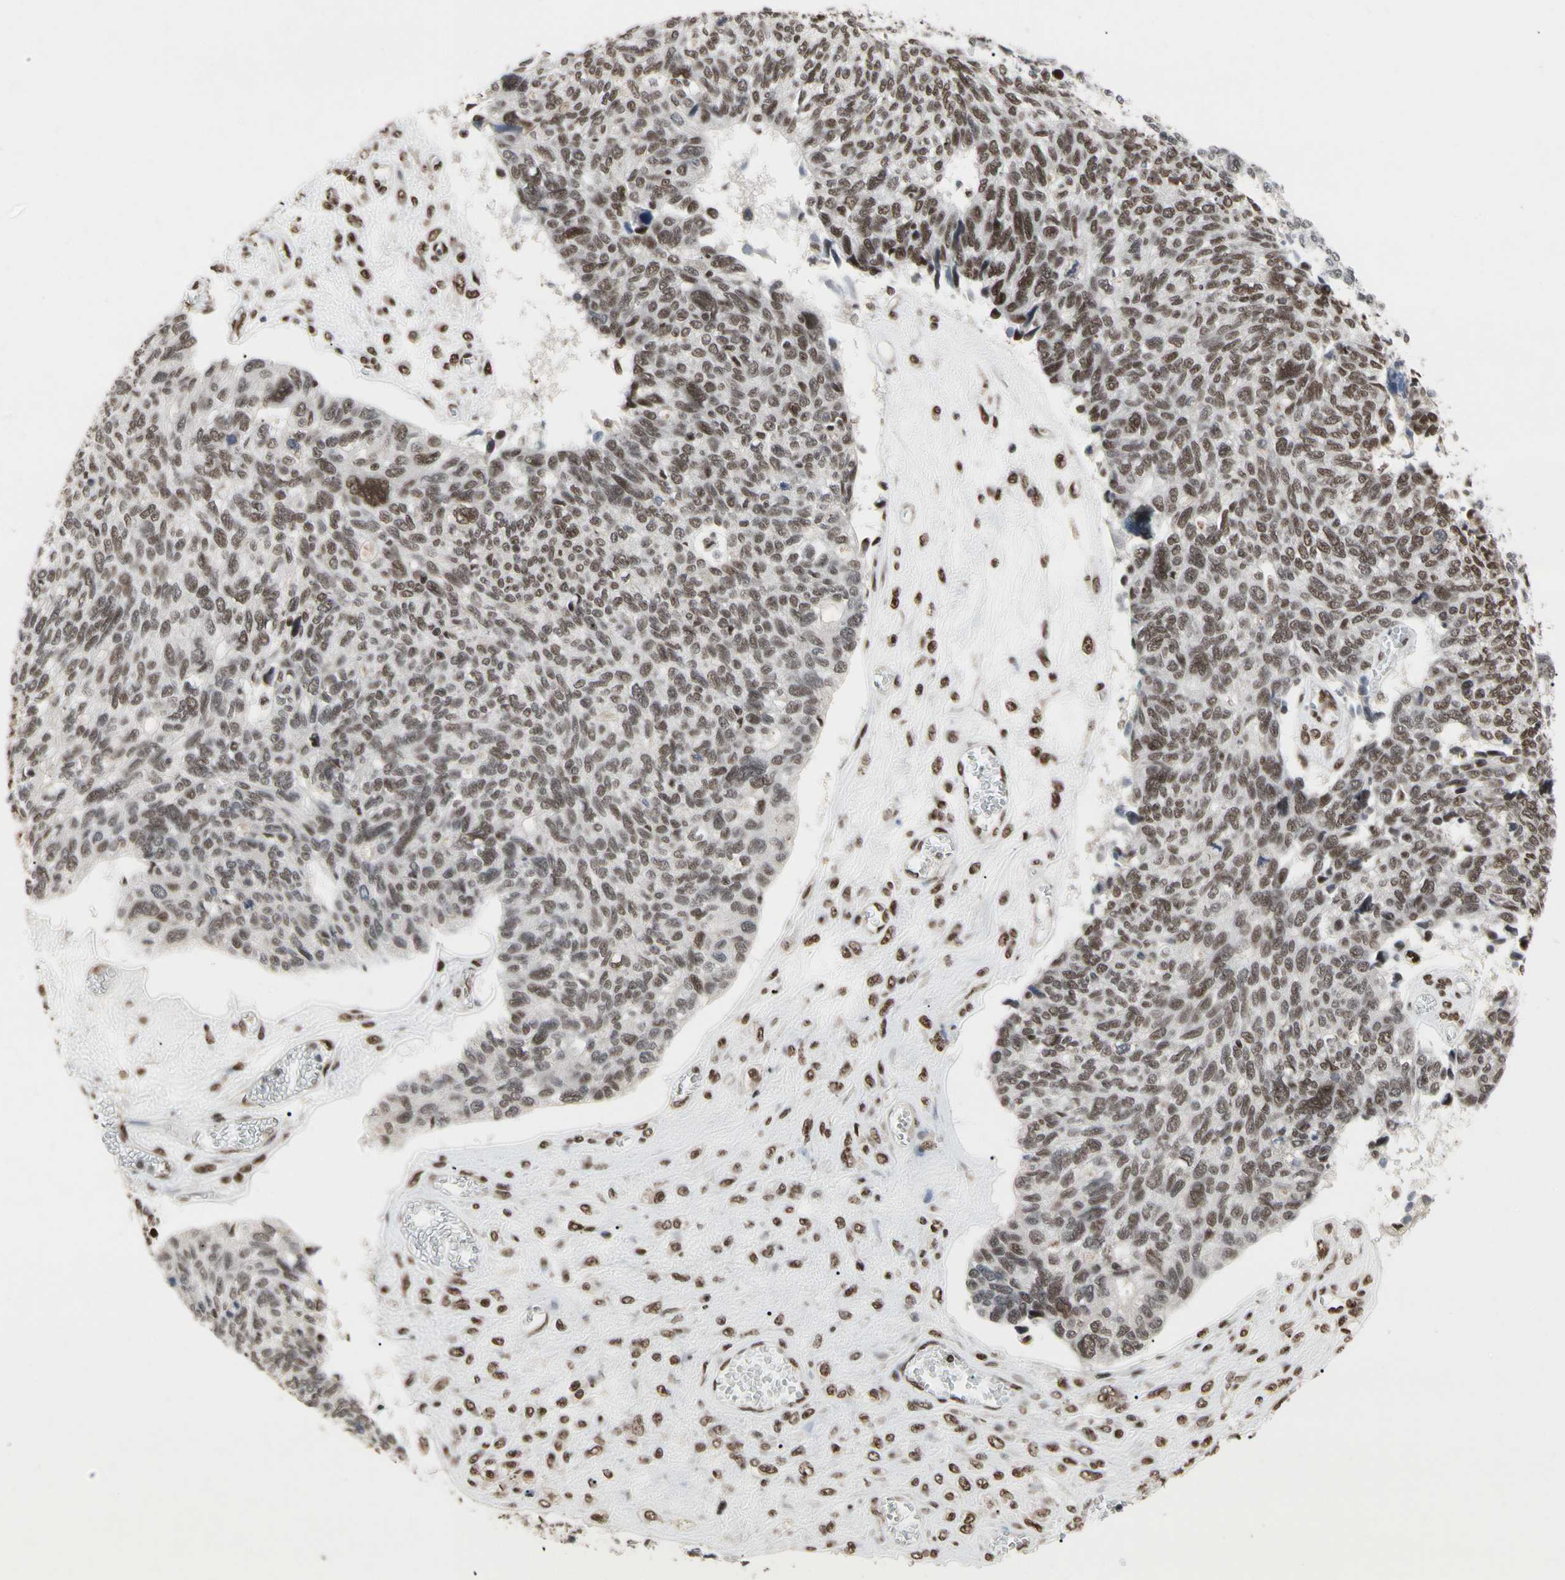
{"staining": {"intensity": "weak", "quantity": ">75%", "location": "nuclear"}, "tissue": "ovarian cancer", "cell_type": "Tumor cells", "image_type": "cancer", "snomed": [{"axis": "morphology", "description": "Cystadenocarcinoma, serous, NOS"}, {"axis": "topography", "description": "Ovary"}], "caption": "Tumor cells show low levels of weak nuclear positivity in about >75% of cells in human ovarian cancer (serous cystadenocarcinoma). The protein is shown in brown color, while the nuclei are stained blue.", "gene": "FAM98B", "patient": {"sex": "female", "age": 79}}